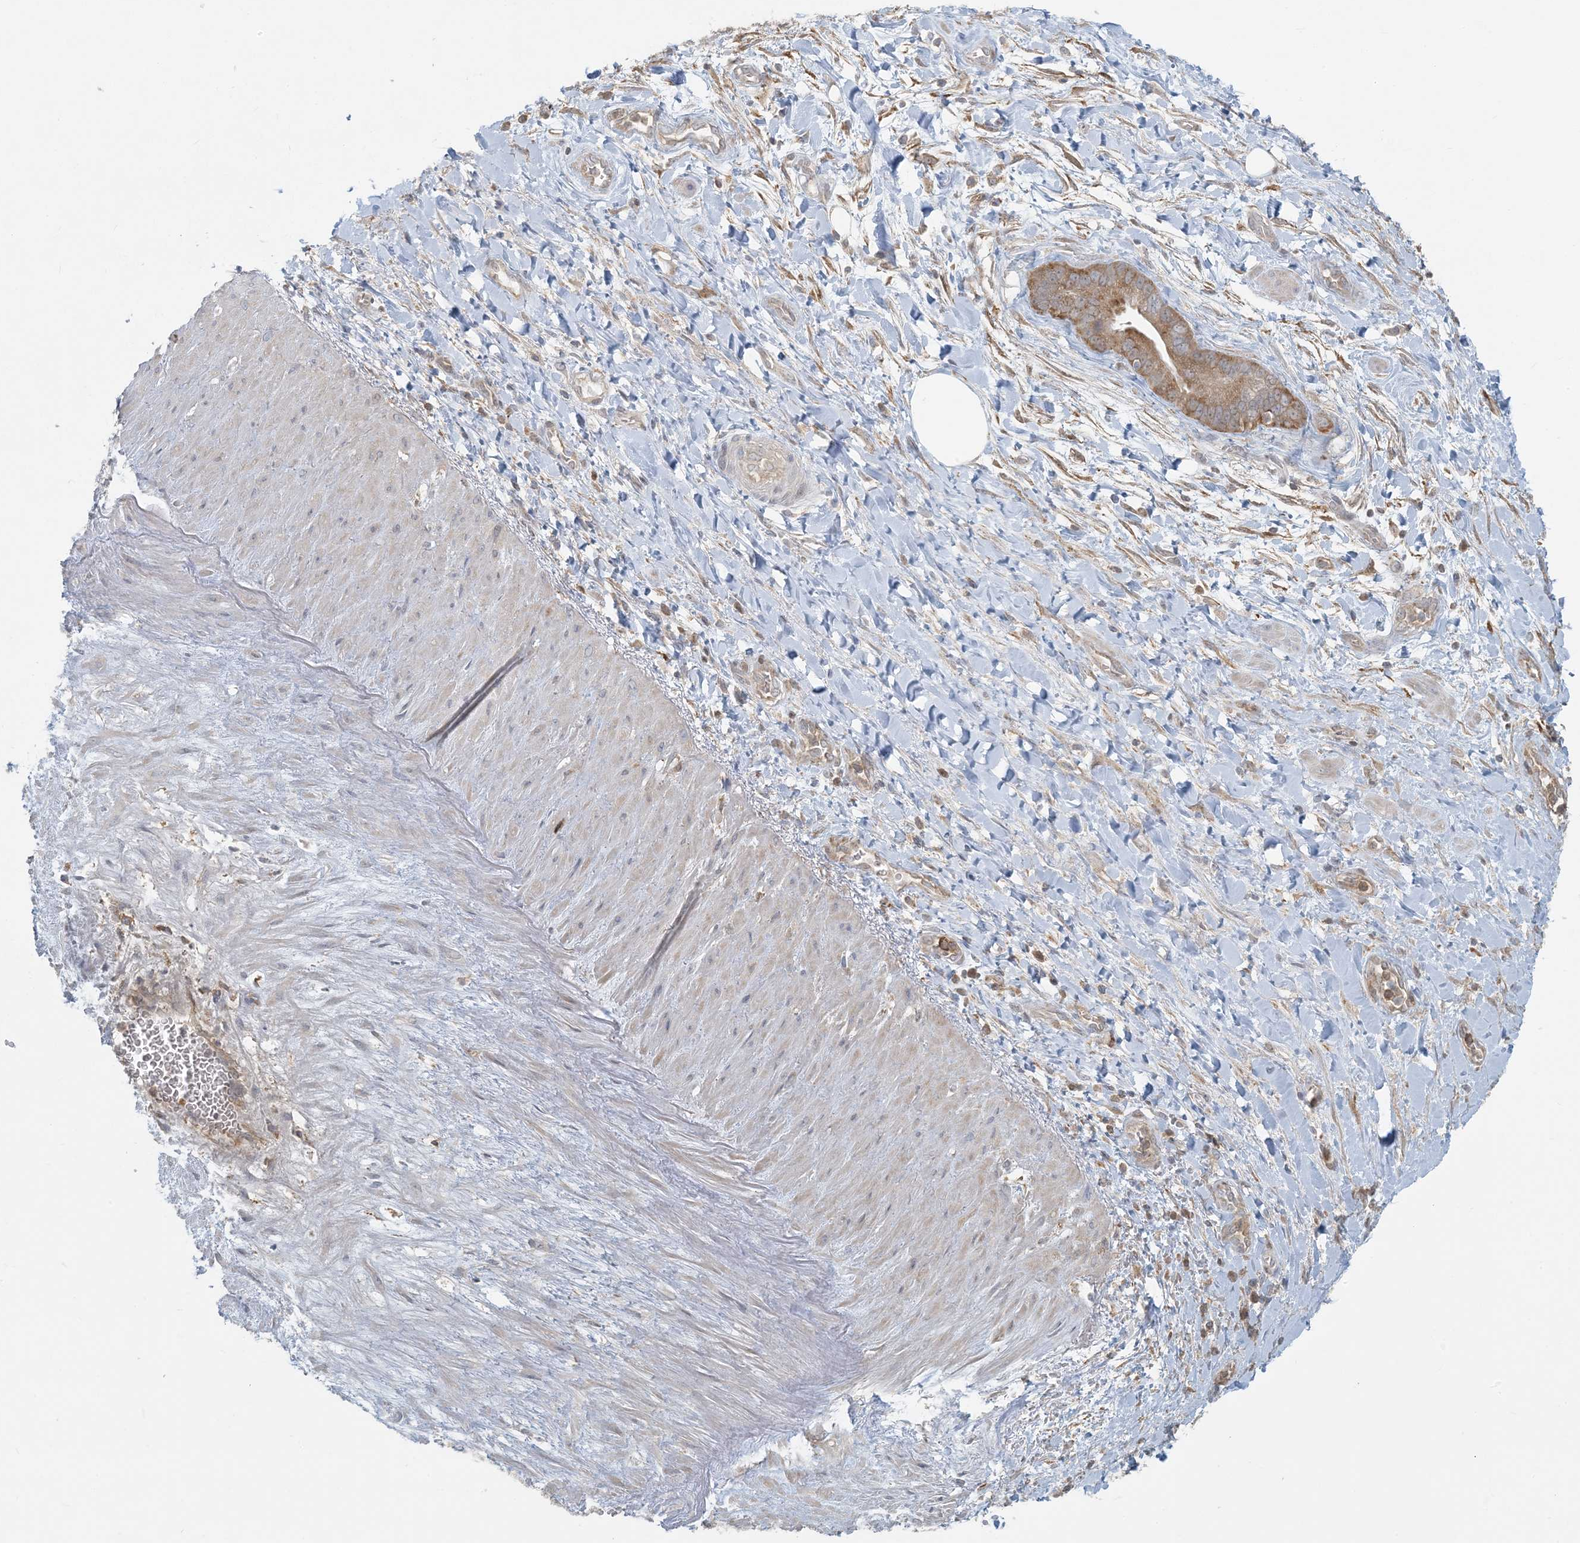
{"staining": {"intensity": "negative", "quantity": "none", "location": "none"}, "tissue": "adipose tissue", "cell_type": "Adipocytes", "image_type": "normal", "snomed": [{"axis": "morphology", "description": "Normal tissue, NOS"}, {"axis": "morphology", "description": "Adenocarcinoma, NOS"}, {"axis": "topography", "description": "Pancreas"}, {"axis": "topography", "description": "Peripheral nerve tissue"}], "caption": "A high-resolution micrograph shows IHC staining of unremarkable adipose tissue, which exhibits no significant expression in adipocytes.", "gene": "HACL1", "patient": {"sex": "male", "age": 59}}